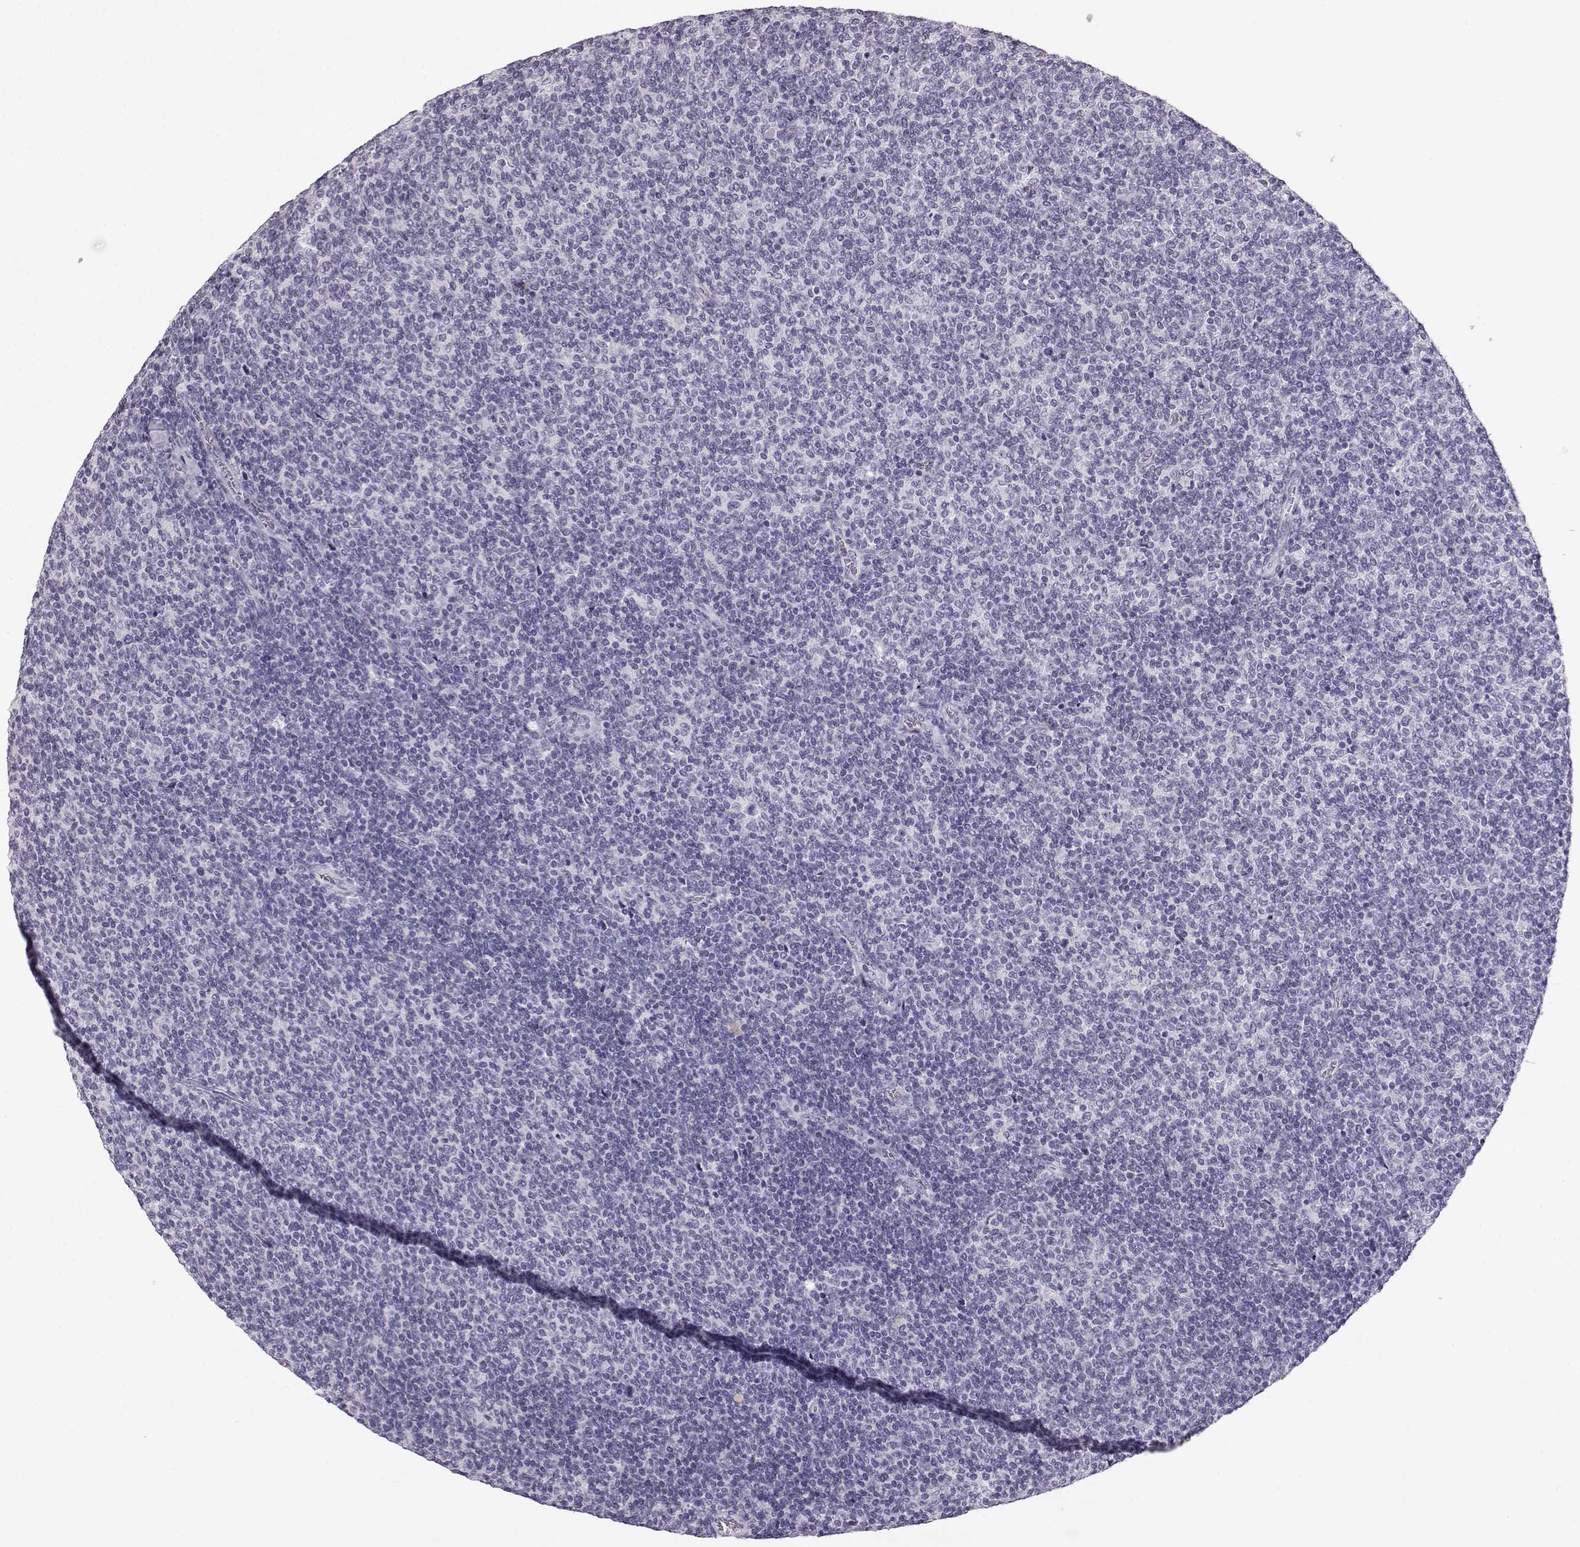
{"staining": {"intensity": "negative", "quantity": "none", "location": "none"}, "tissue": "lymphoma", "cell_type": "Tumor cells", "image_type": "cancer", "snomed": [{"axis": "morphology", "description": "Malignant lymphoma, non-Hodgkin's type, Low grade"}, {"axis": "topography", "description": "Lymph node"}], "caption": "The photomicrograph shows no staining of tumor cells in lymphoma.", "gene": "BFSP2", "patient": {"sex": "male", "age": 52}}